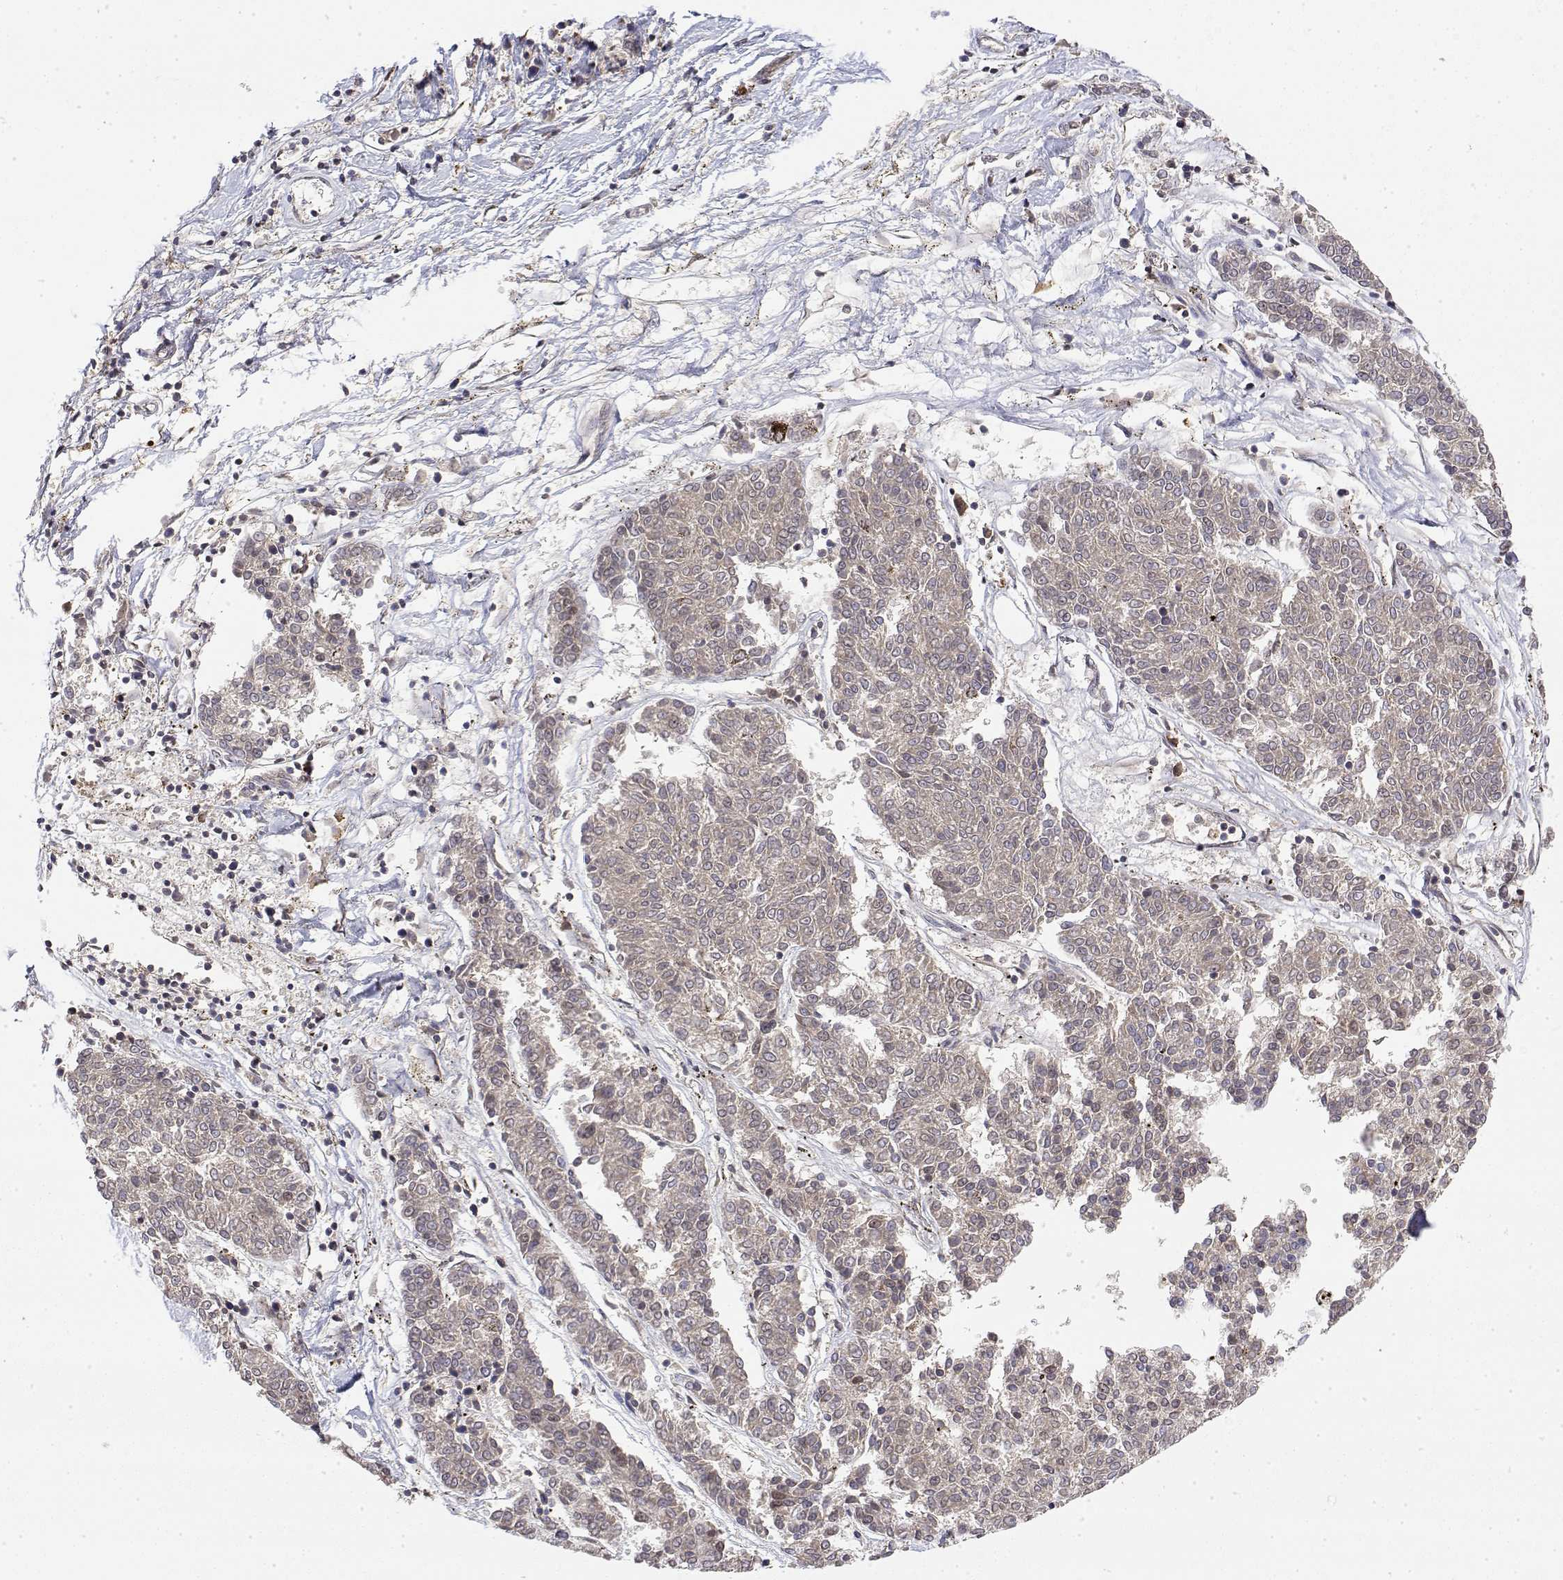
{"staining": {"intensity": "weak", "quantity": "<25%", "location": "cytoplasmic/membranous"}, "tissue": "melanoma", "cell_type": "Tumor cells", "image_type": "cancer", "snomed": [{"axis": "morphology", "description": "Malignant melanoma, NOS"}, {"axis": "topography", "description": "Skin"}], "caption": "High power microscopy histopathology image of an immunohistochemistry photomicrograph of malignant melanoma, revealing no significant expression in tumor cells.", "gene": "IGFBP4", "patient": {"sex": "female", "age": 72}}